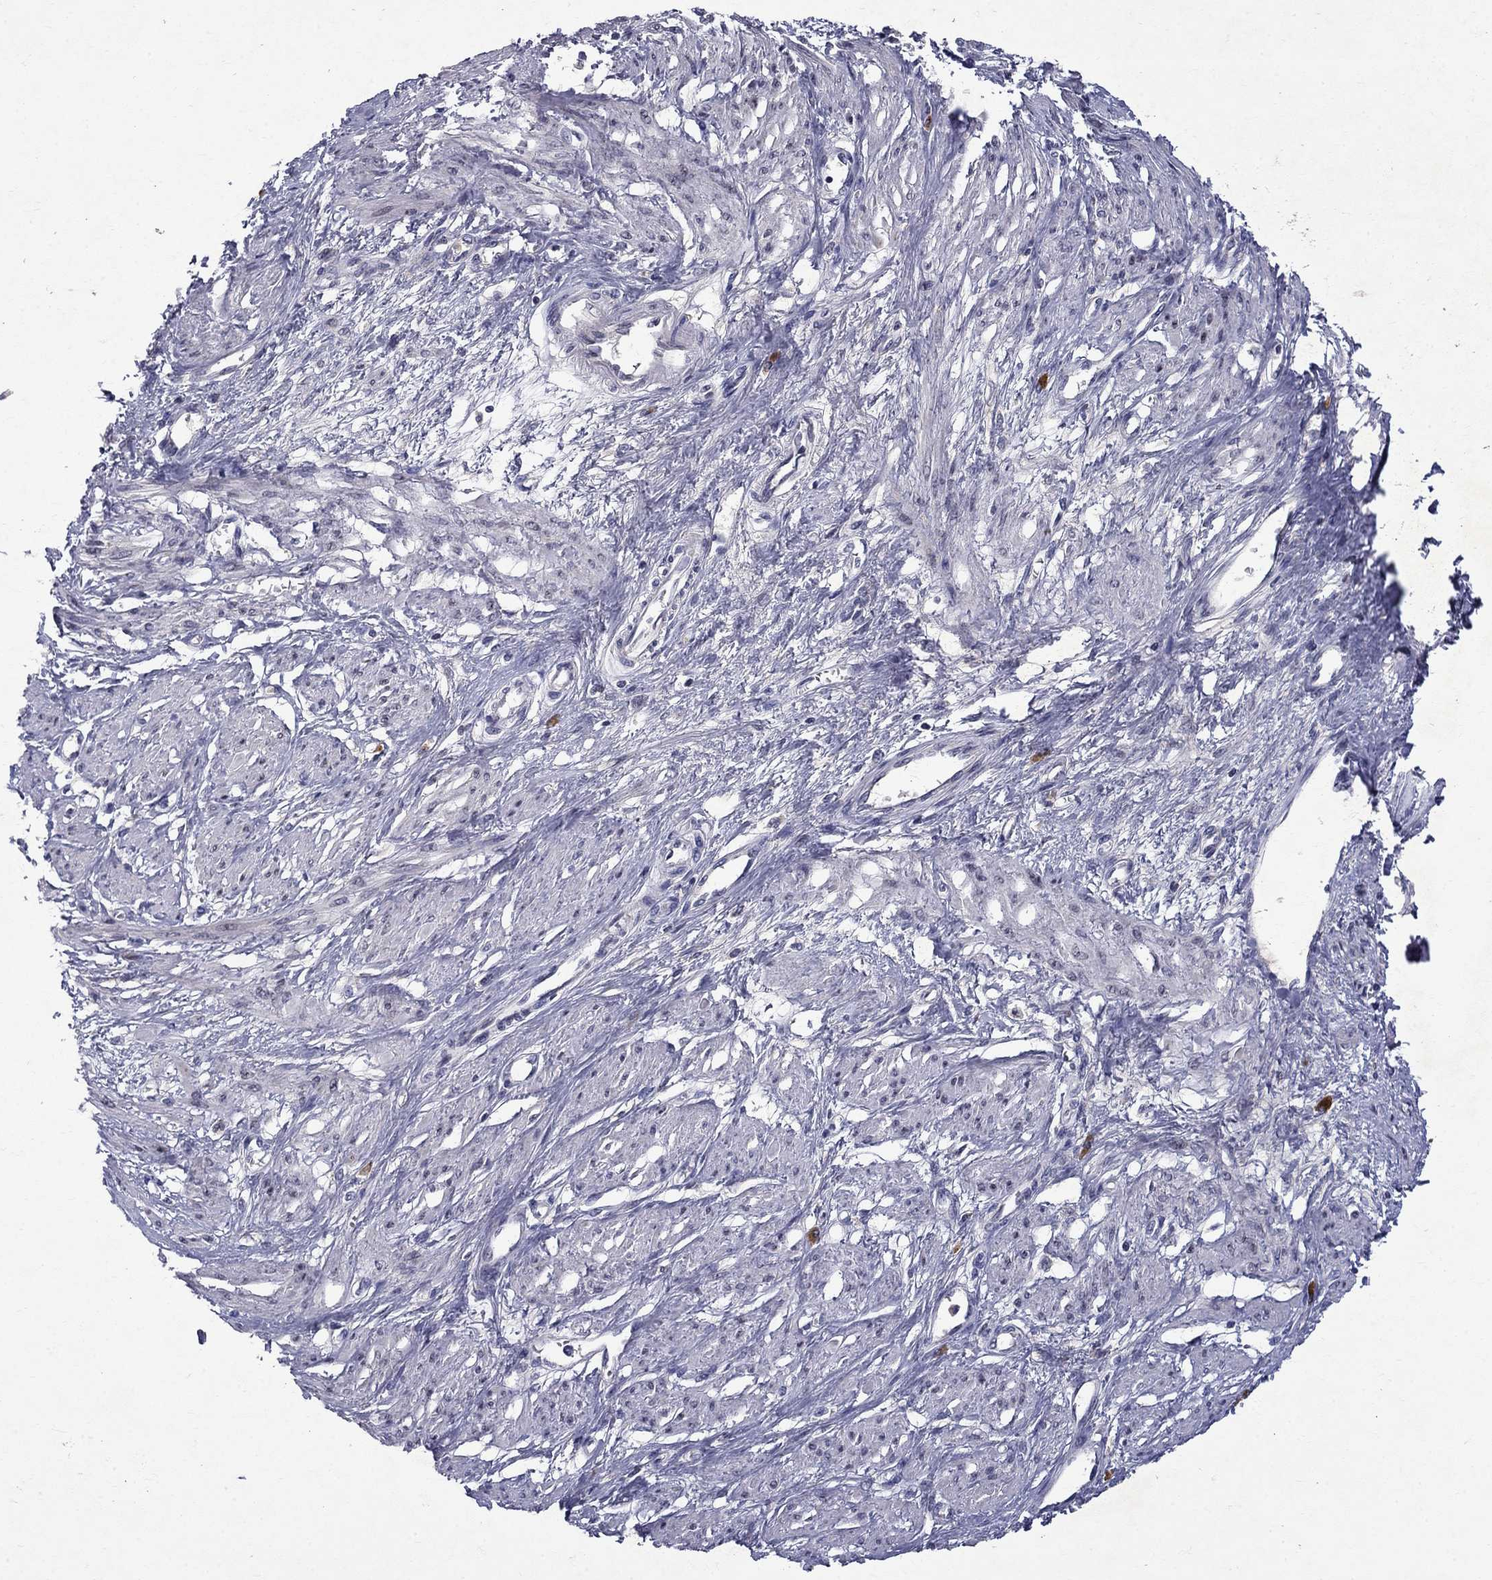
{"staining": {"intensity": "negative", "quantity": "none", "location": "none"}, "tissue": "smooth muscle", "cell_type": "Smooth muscle cells", "image_type": "normal", "snomed": [{"axis": "morphology", "description": "Normal tissue, NOS"}, {"axis": "topography", "description": "Smooth muscle"}, {"axis": "topography", "description": "Uterus"}], "caption": "Normal smooth muscle was stained to show a protein in brown. There is no significant staining in smooth muscle cells. (DAB (3,3'-diaminobenzidine) immunohistochemistry (IHC) visualized using brightfield microscopy, high magnification).", "gene": "STAB2", "patient": {"sex": "female", "age": 39}}